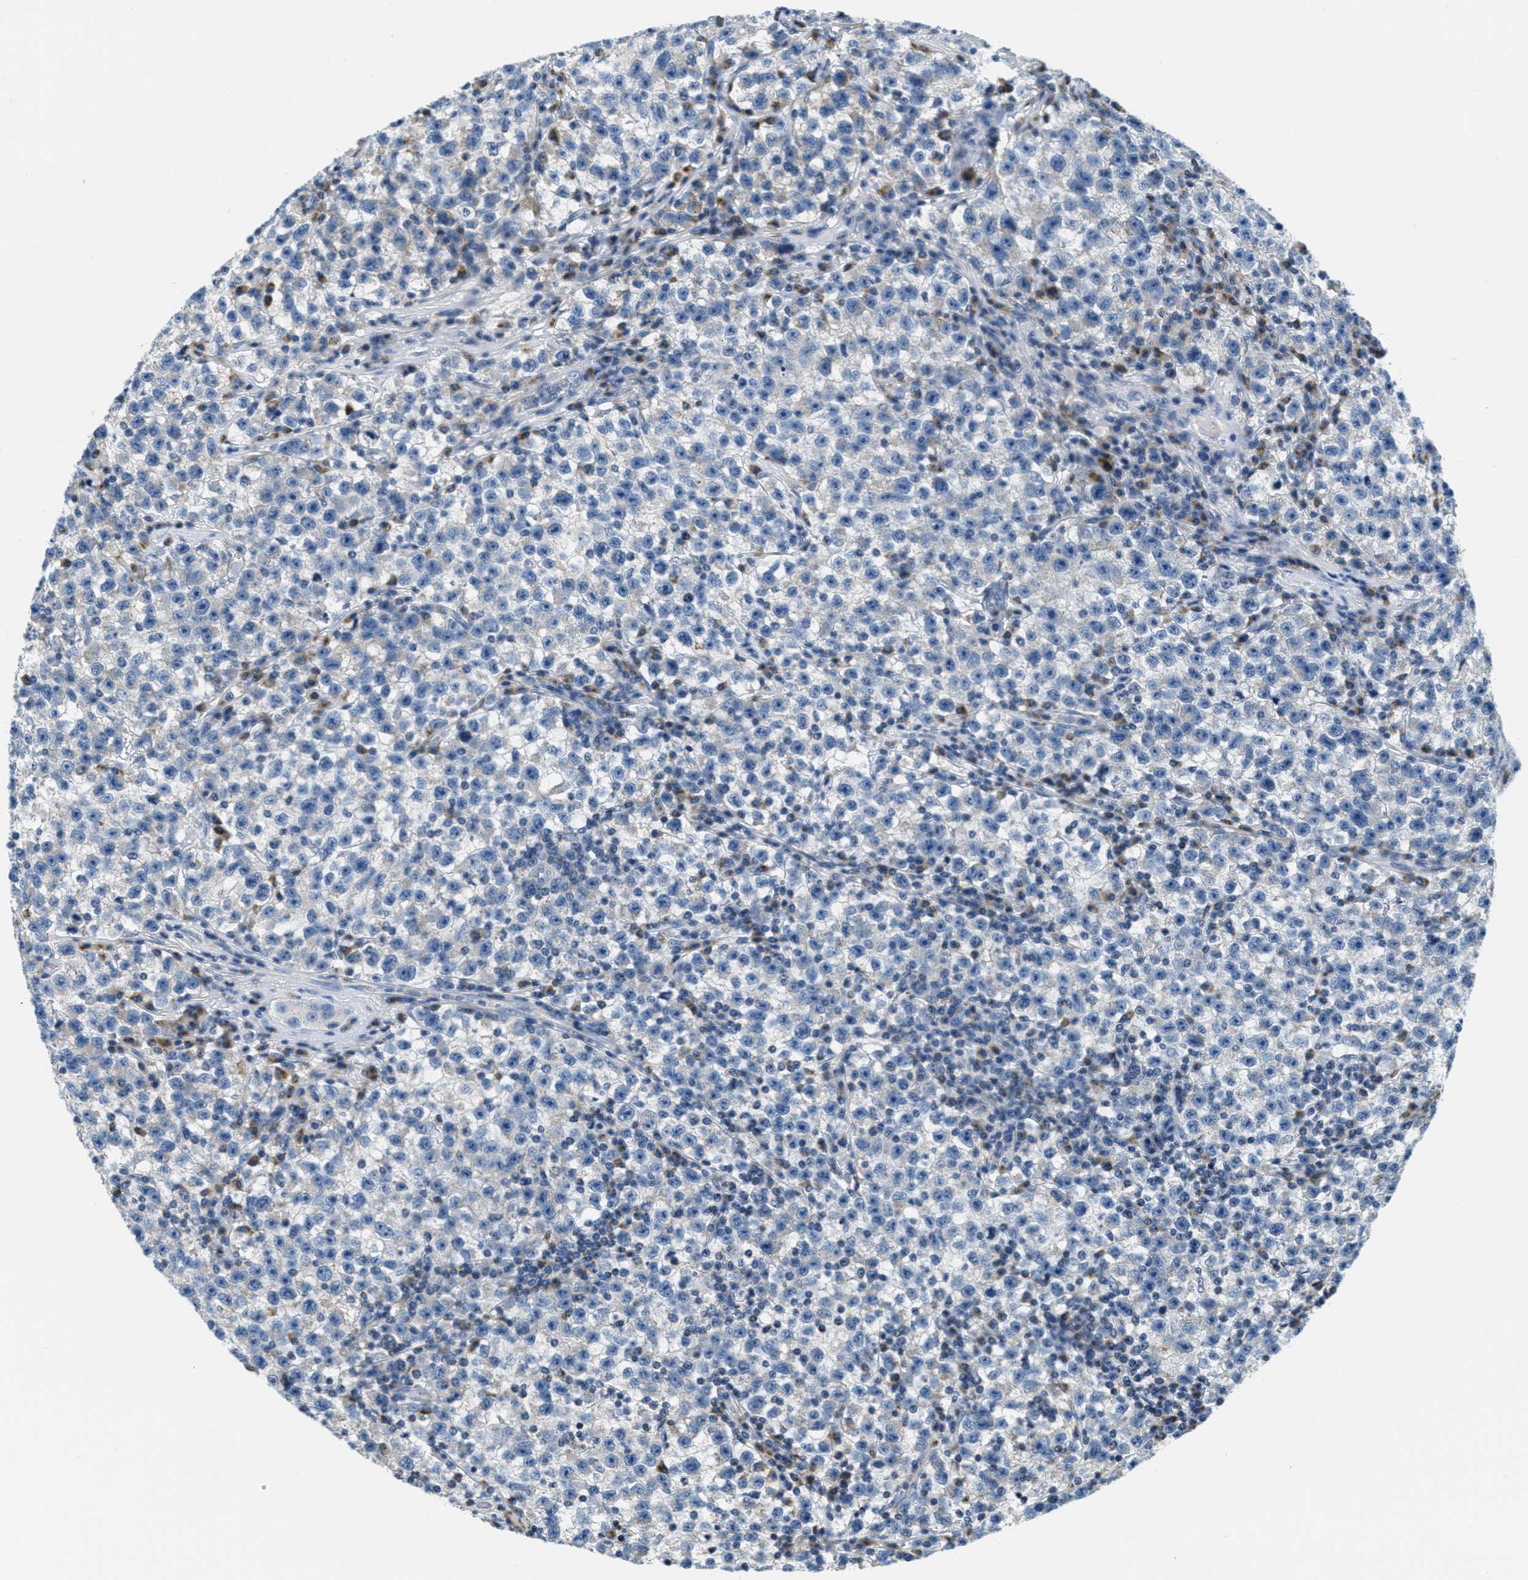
{"staining": {"intensity": "negative", "quantity": "none", "location": "none"}, "tissue": "testis cancer", "cell_type": "Tumor cells", "image_type": "cancer", "snomed": [{"axis": "morphology", "description": "Seminoma, NOS"}, {"axis": "topography", "description": "Testis"}], "caption": "Seminoma (testis) was stained to show a protein in brown. There is no significant staining in tumor cells.", "gene": "CA4", "patient": {"sex": "male", "age": 22}}